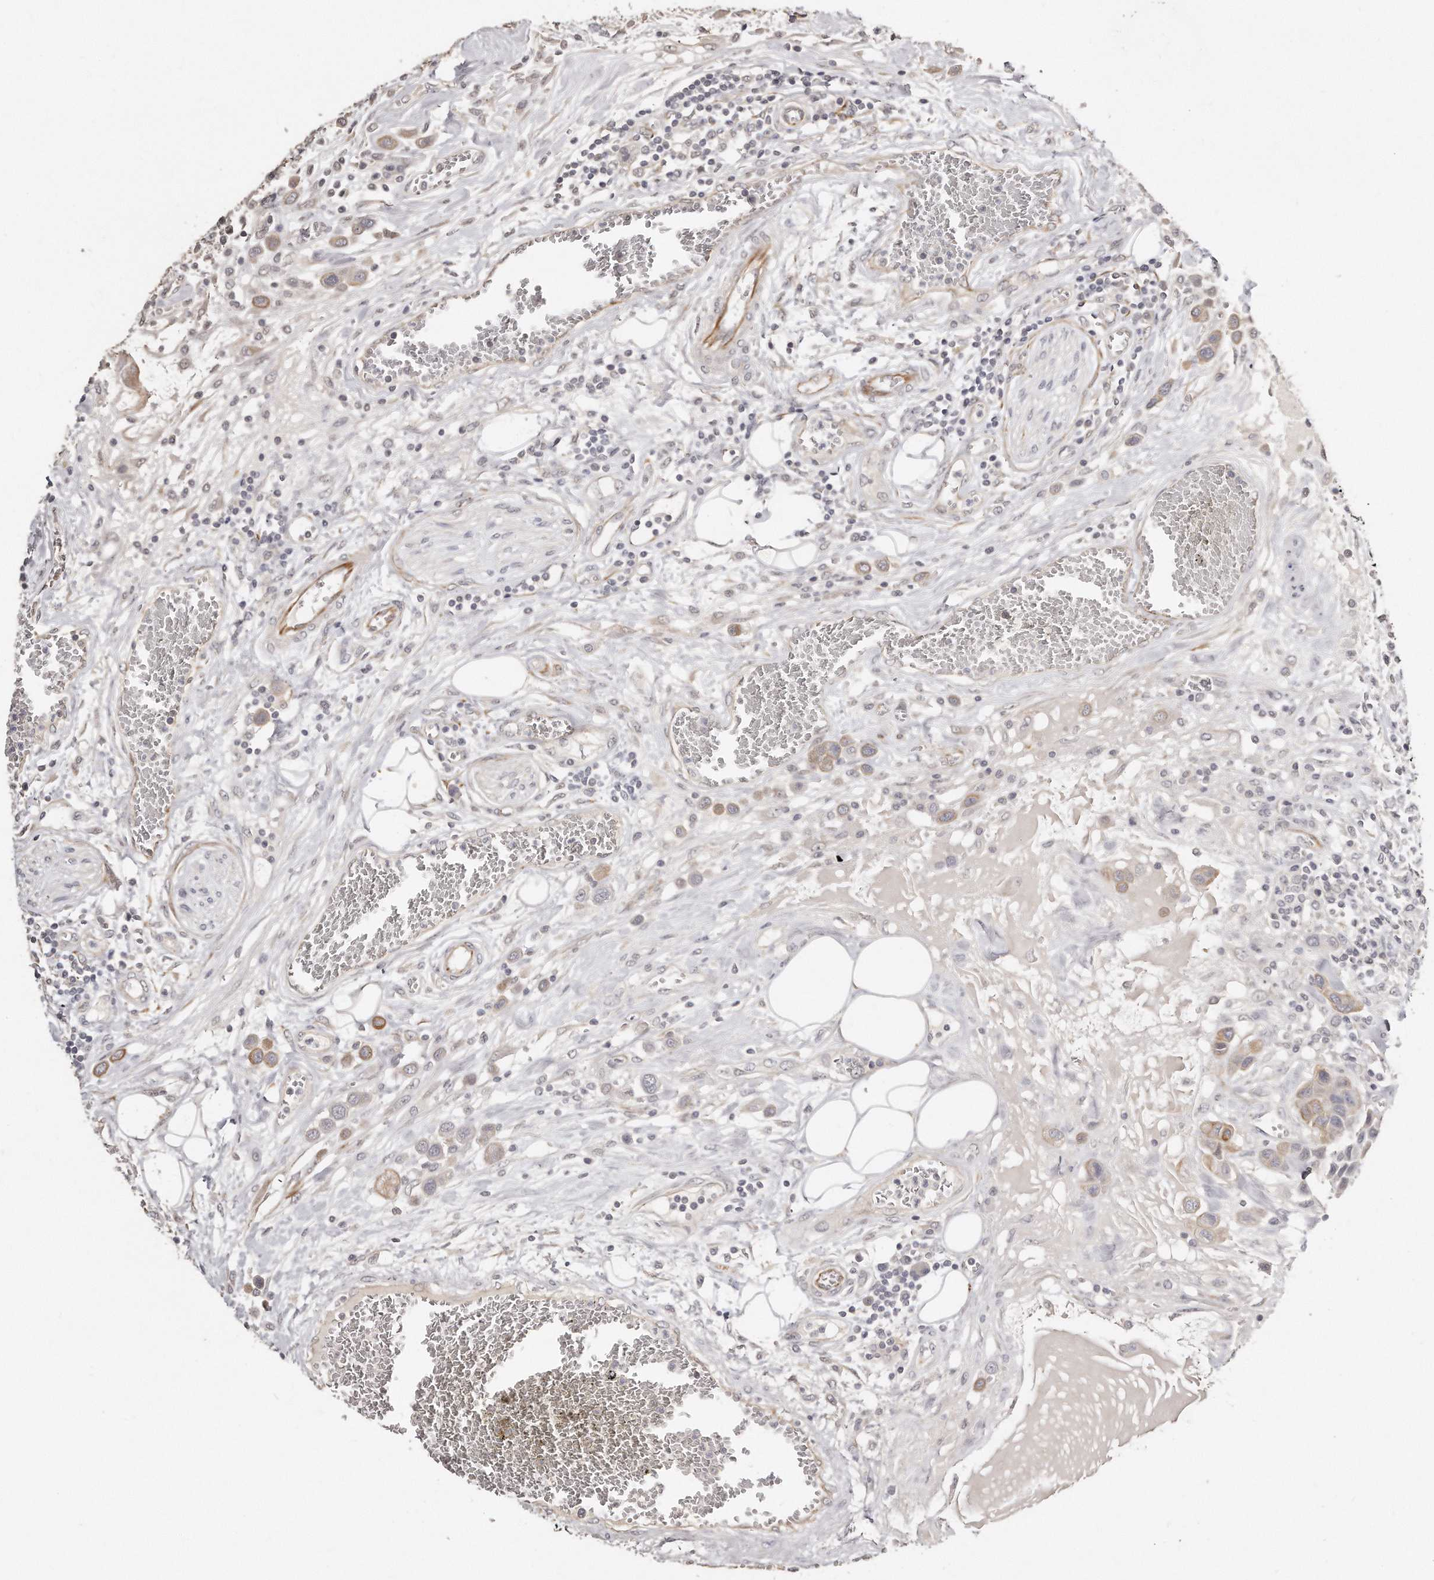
{"staining": {"intensity": "weak", "quantity": "25%-75%", "location": "cytoplasmic/membranous"}, "tissue": "urothelial cancer", "cell_type": "Tumor cells", "image_type": "cancer", "snomed": [{"axis": "morphology", "description": "Urothelial carcinoma, High grade"}, {"axis": "topography", "description": "Urinary bladder"}], "caption": "Immunohistochemistry (IHC) (DAB (3,3'-diaminobenzidine)) staining of urothelial cancer reveals weak cytoplasmic/membranous protein expression in approximately 25%-75% of tumor cells. (Brightfield microscopy of DAB IHC at high magnification).", "gene": "ZYG11A", "patient": {"sex": "male", "age": 50}}